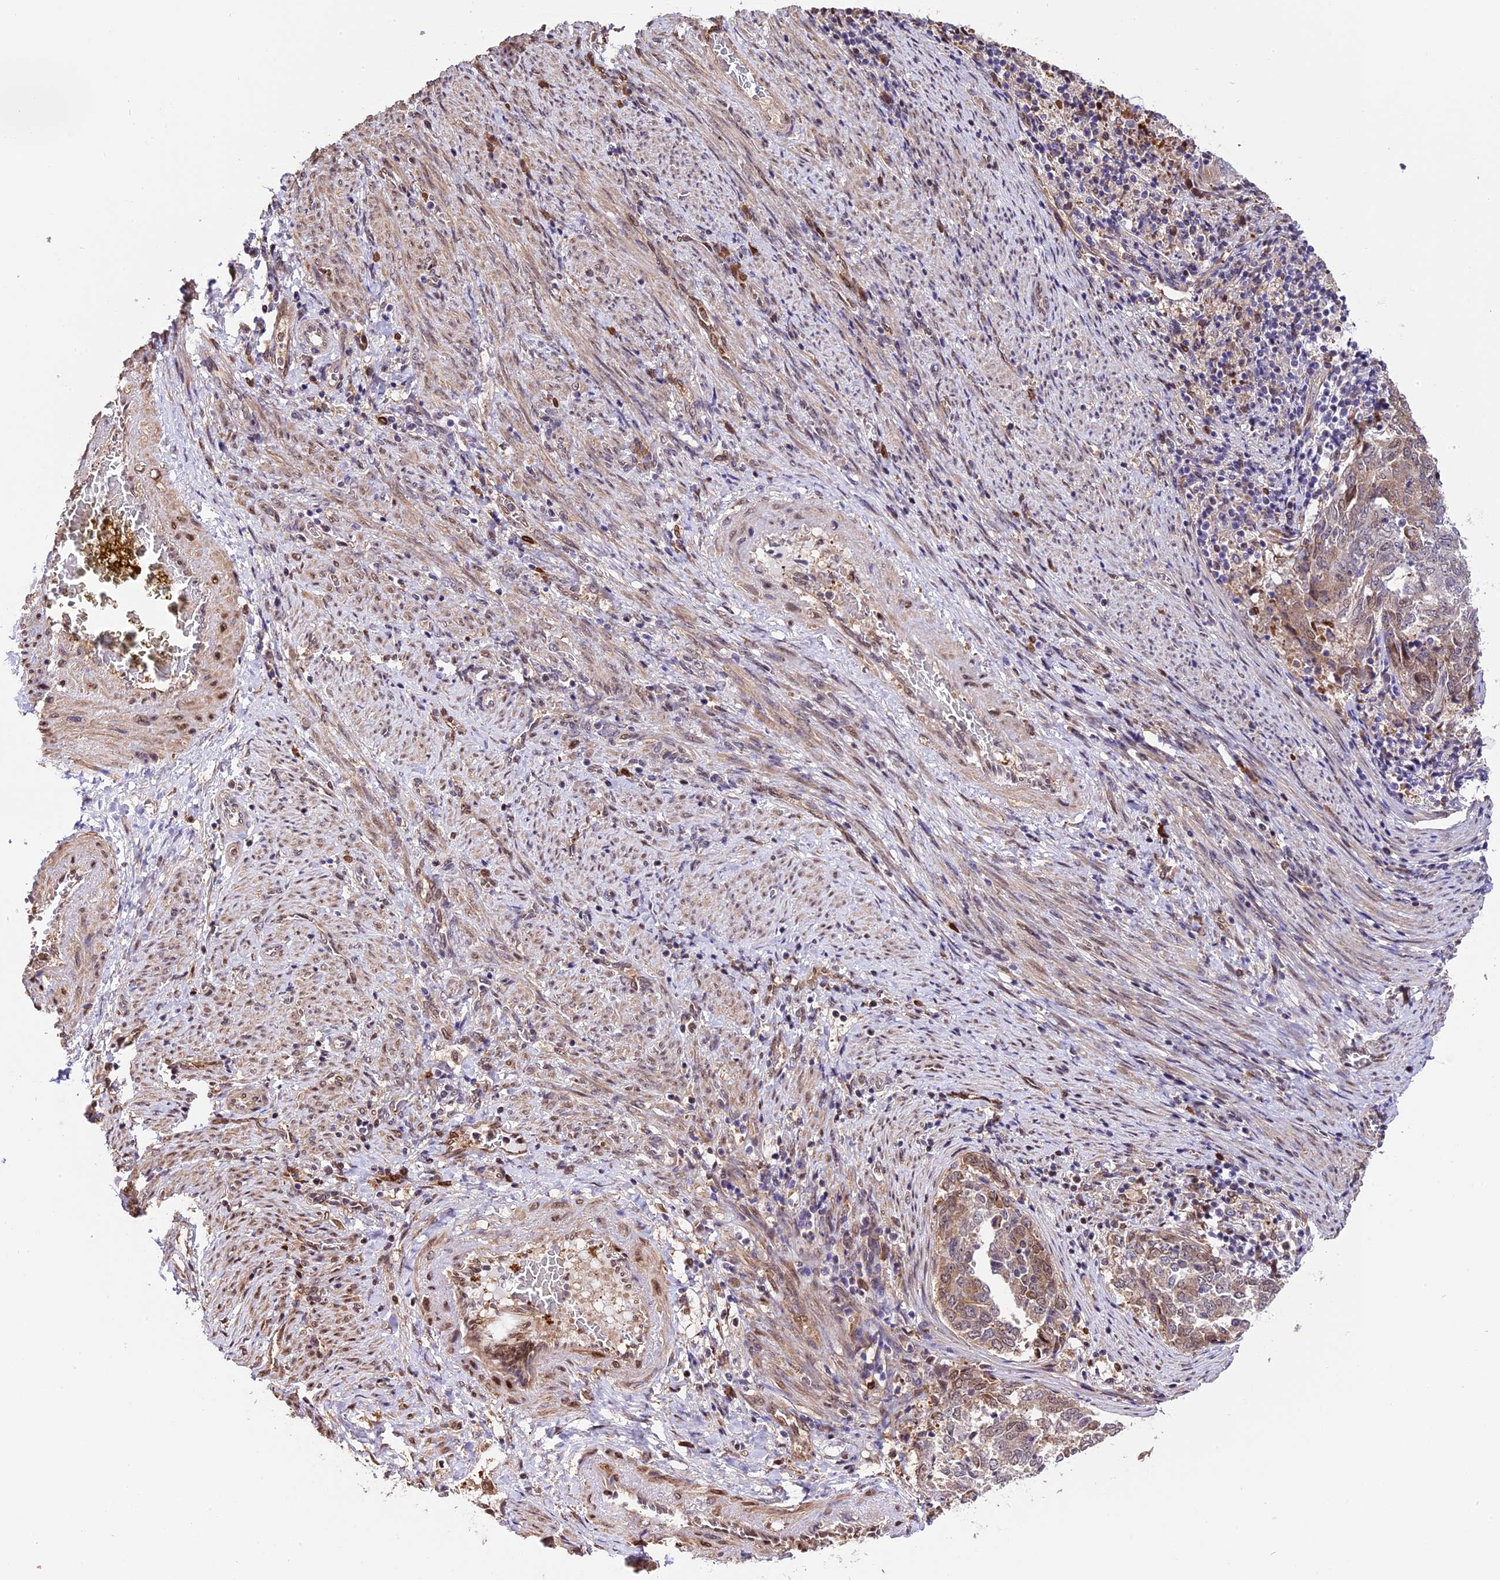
{"staining": {"intensity": "weak", "quantity": "25%-75%", "location": "cytoplasmic/membranous"}, "tissue": "endometrial cancer", "cell_type": "Tumor cells", "image_type": "cancer", "snomed": [{"axis": "morphology", "description": "Adenocarcinoma, NOS"}, {"axis": "topography", "description": "Endometrium"}], "caption": "Immunohistochemistry (IHC) photomicrograph of neoplastic tissue: endometrial cancer stained using IHC exhibits low levels of weak protein expression localized specifically in the cytoplasmic/membranous of tumor cells, appearing as a cytoplasmic/membranous brown color.", "gene": "HERPUD1", "patient": {"sex": "female", "age": 80}}